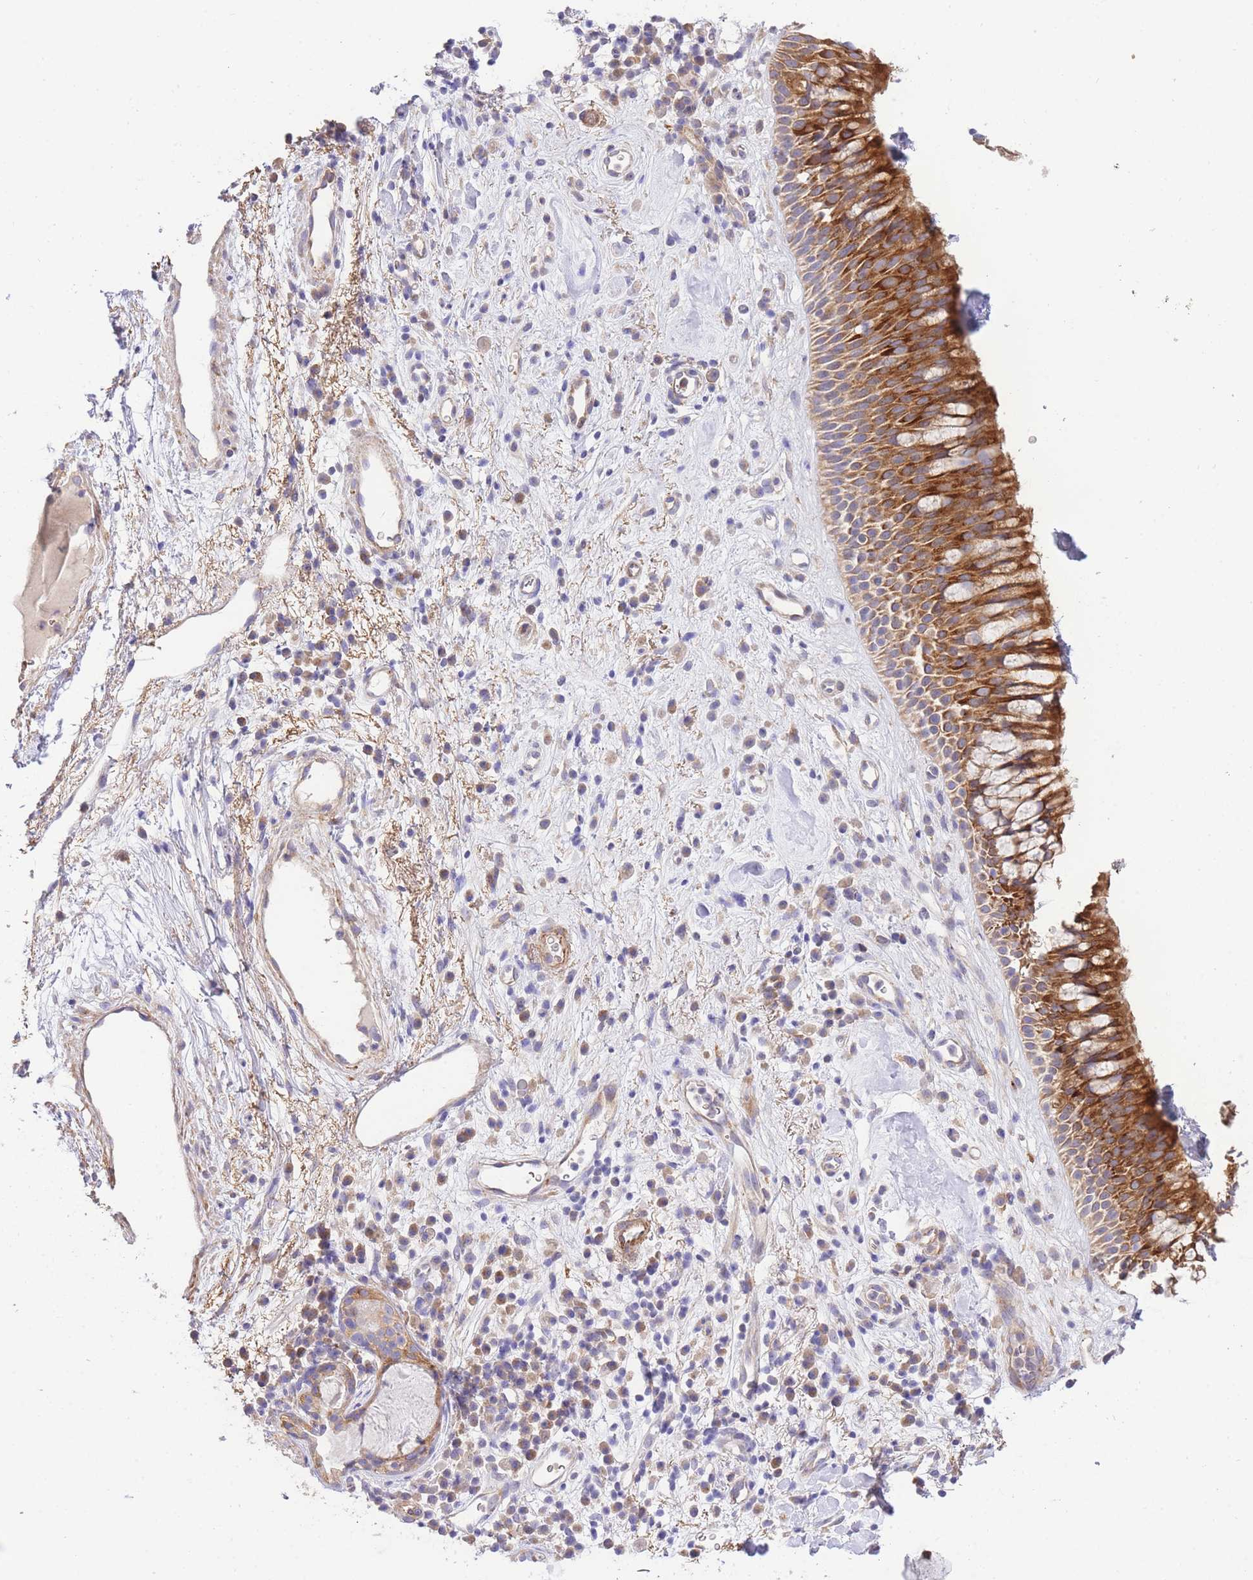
{"staining": {"intensity": "strong", "quantity": ">75%", "location": "cytoplasmic/membranous"}, "tissue": "nasopharynx", "cell_type": "Respiratory epithelial cells", "image_type": "normal", "snomed": [{"axis": "morphology", "description": "Normal tissue, NOS"}, {"axis": "morphology", "description": "Squamous cell carcinoma, NOS"}, {"axis": "topography", "description": "Nasopharynx"}, {"axis": "topography", "description": "Head-Neck"}], "caption": "The immunohistochemical stain highlights strong cytoplasmic/membranous expression in respiratory epithelial cells of normal nasopharynx.", "gene": "INSYN2B", "patient": {"sex": "male", "age": 85}}